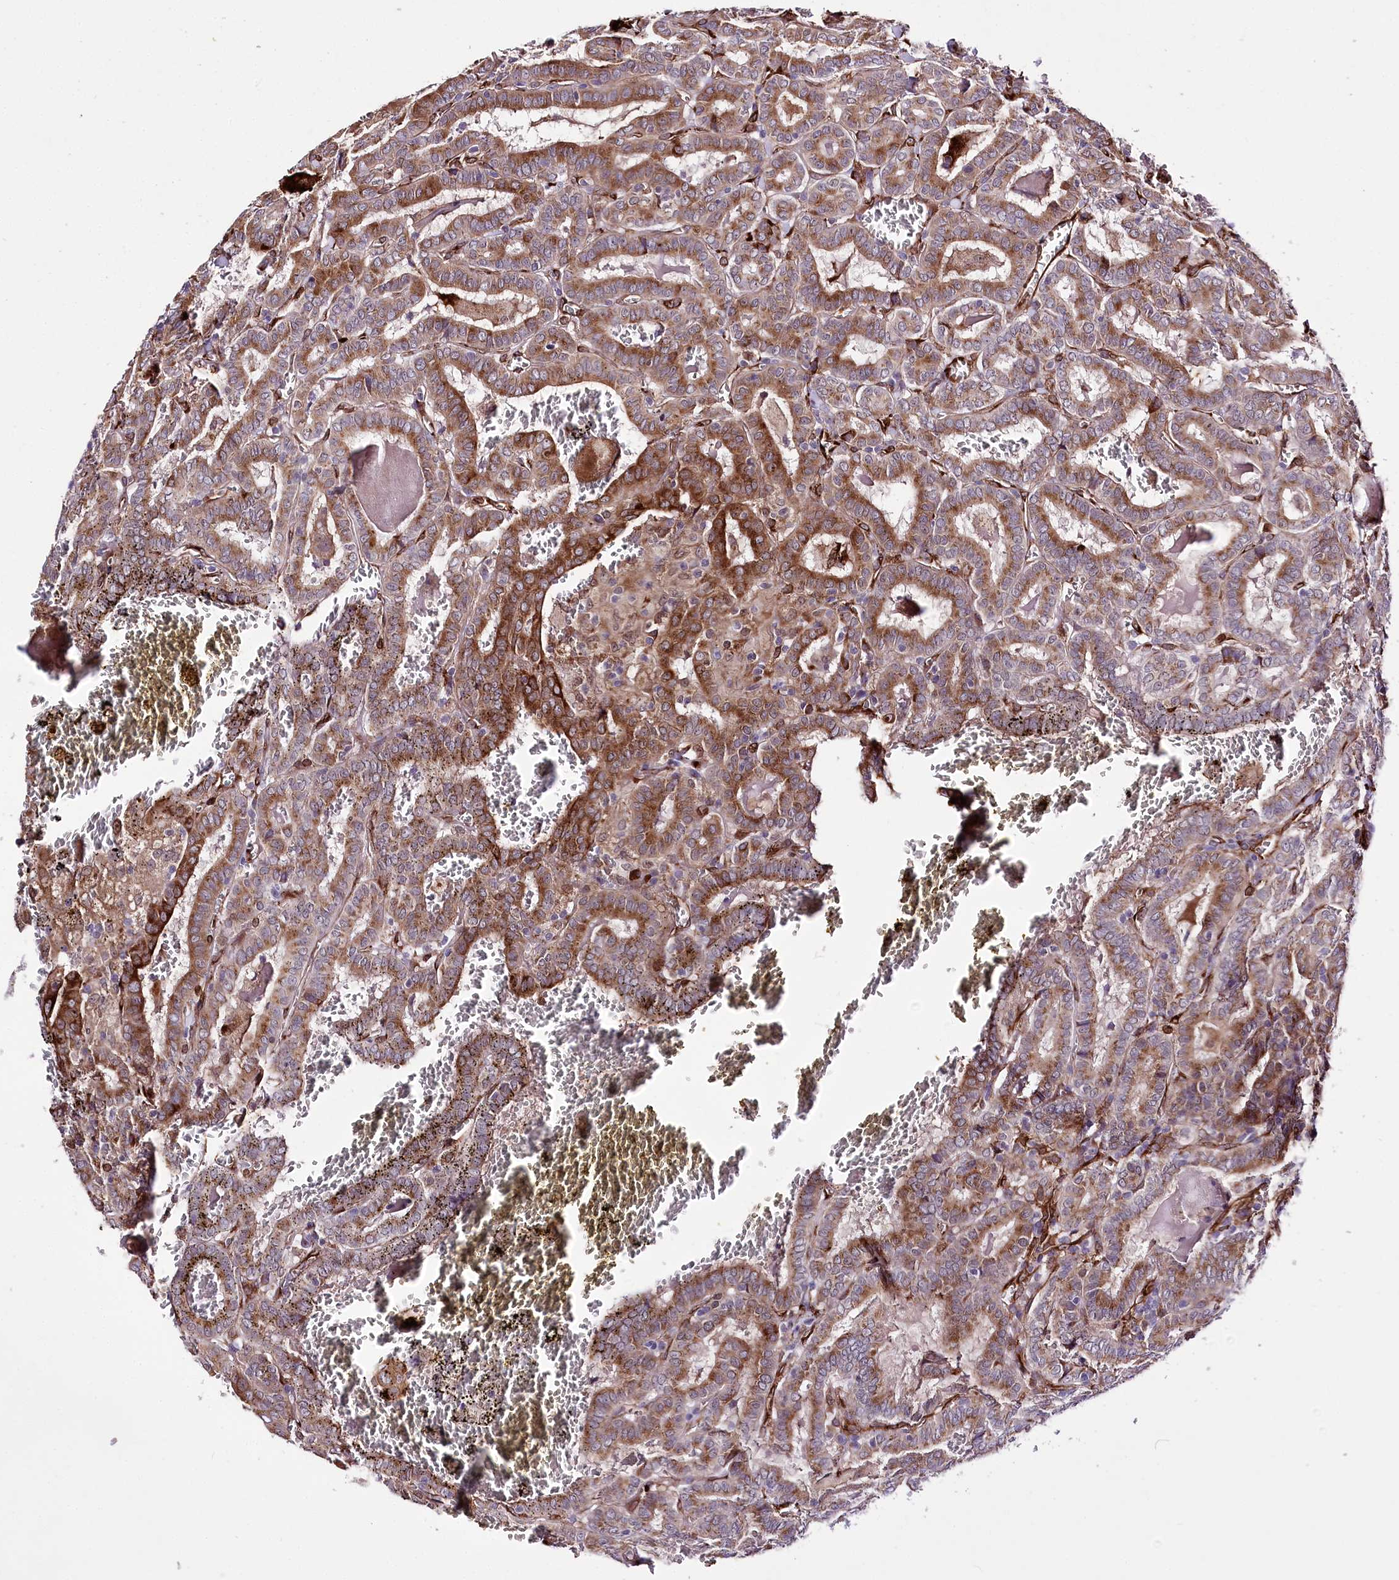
{"staining": {"intensity": "moderate", "quantity": ">75%", "location": "cytoplasmic/membranous"}, "tissue": "thyroid cancer", "cell_type": "Tumor cells", "image_type": "cancer", "snomed": [{"axis": "morphology", "description": "Papillary adenocarcinoma, NOS"}, {"axis": "topography", "description": "Thyroid gland"}], "caption": "Protein analysis of thyroid cancer (papillary adenocarcinoma) tissue displays moderate cytoplasmic/membranous positivity in about >75% of tumor cells. (IHC, brightfield microscopy, high magnification).", "gene": "WWC1", "patient": {"sex": "female", "age": 72}}